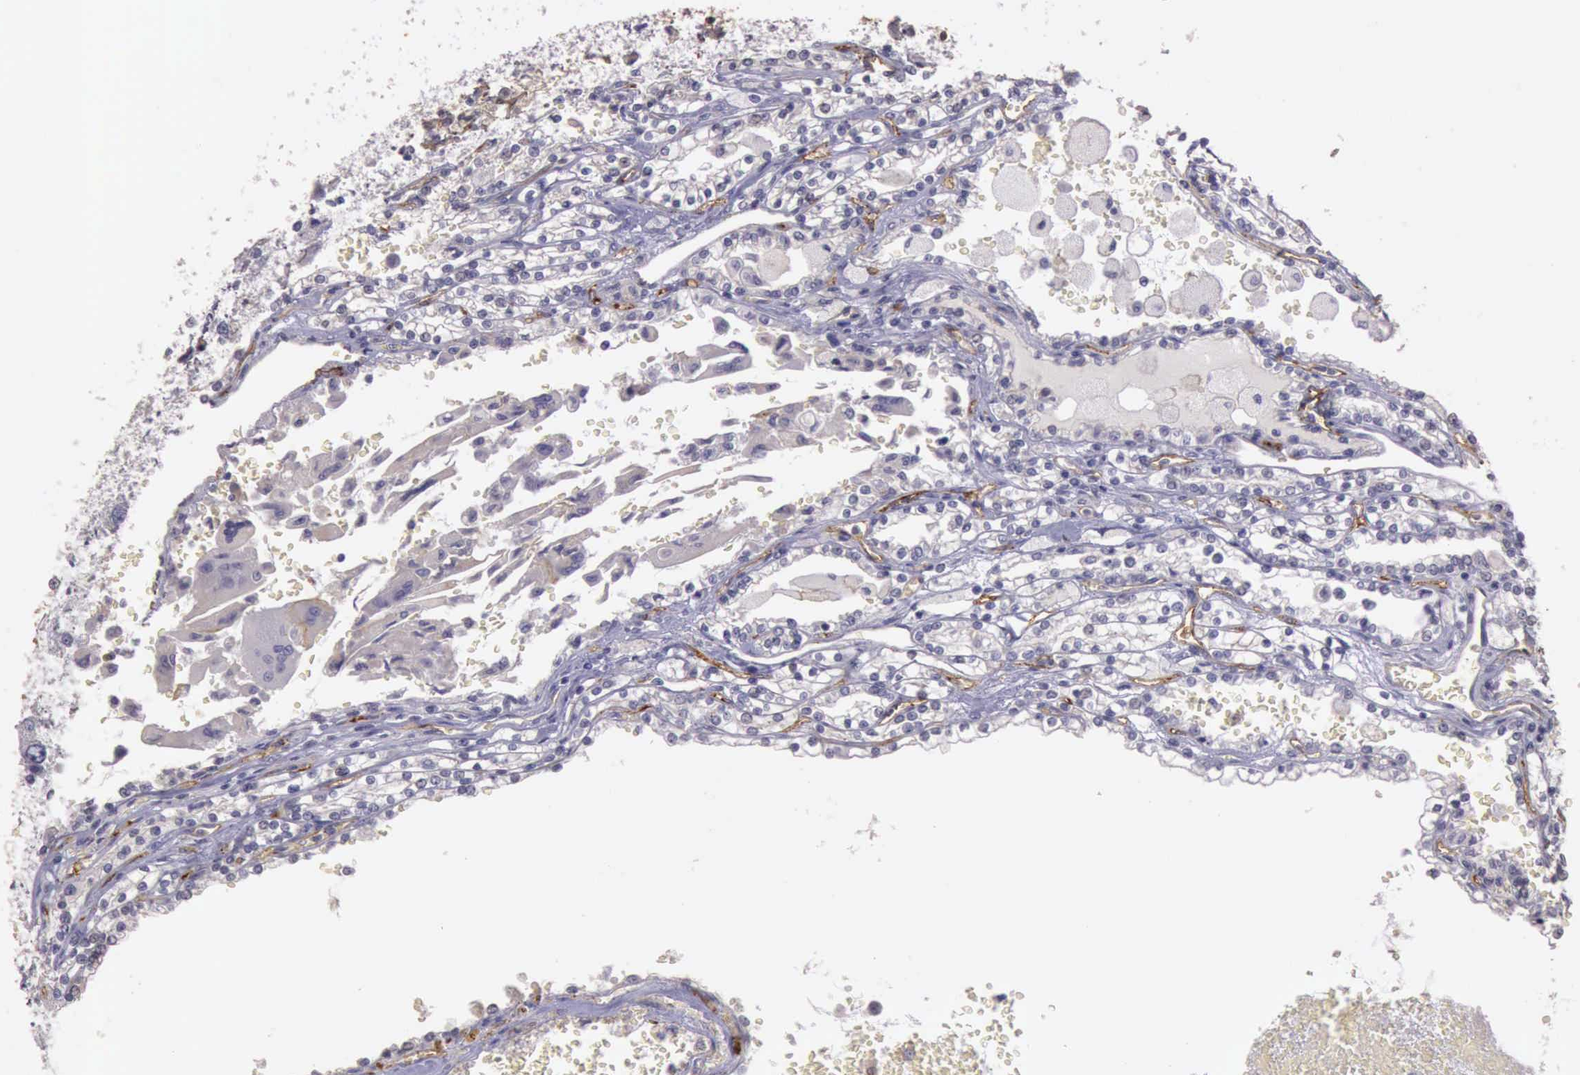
{"staining": {"intensity": "negative", "quantity": "none", "location": "none"}, "tissue": "renal cancer", "cell_type": "Tumor cells", "image_type": "cancer", "snomed": [{"axis": "morphology", "description": "Adenocarcinoma, NOS"}, {"axis": "topography", "description": "Kidney"}], "caption": "This is an immunohistochemistry (IHC) histopathology image of human adenocarcinoma (renal). There is no expression in tumor cells.", "gene": "TCEANC", "patient": {"sex": "female", "age": 56}}